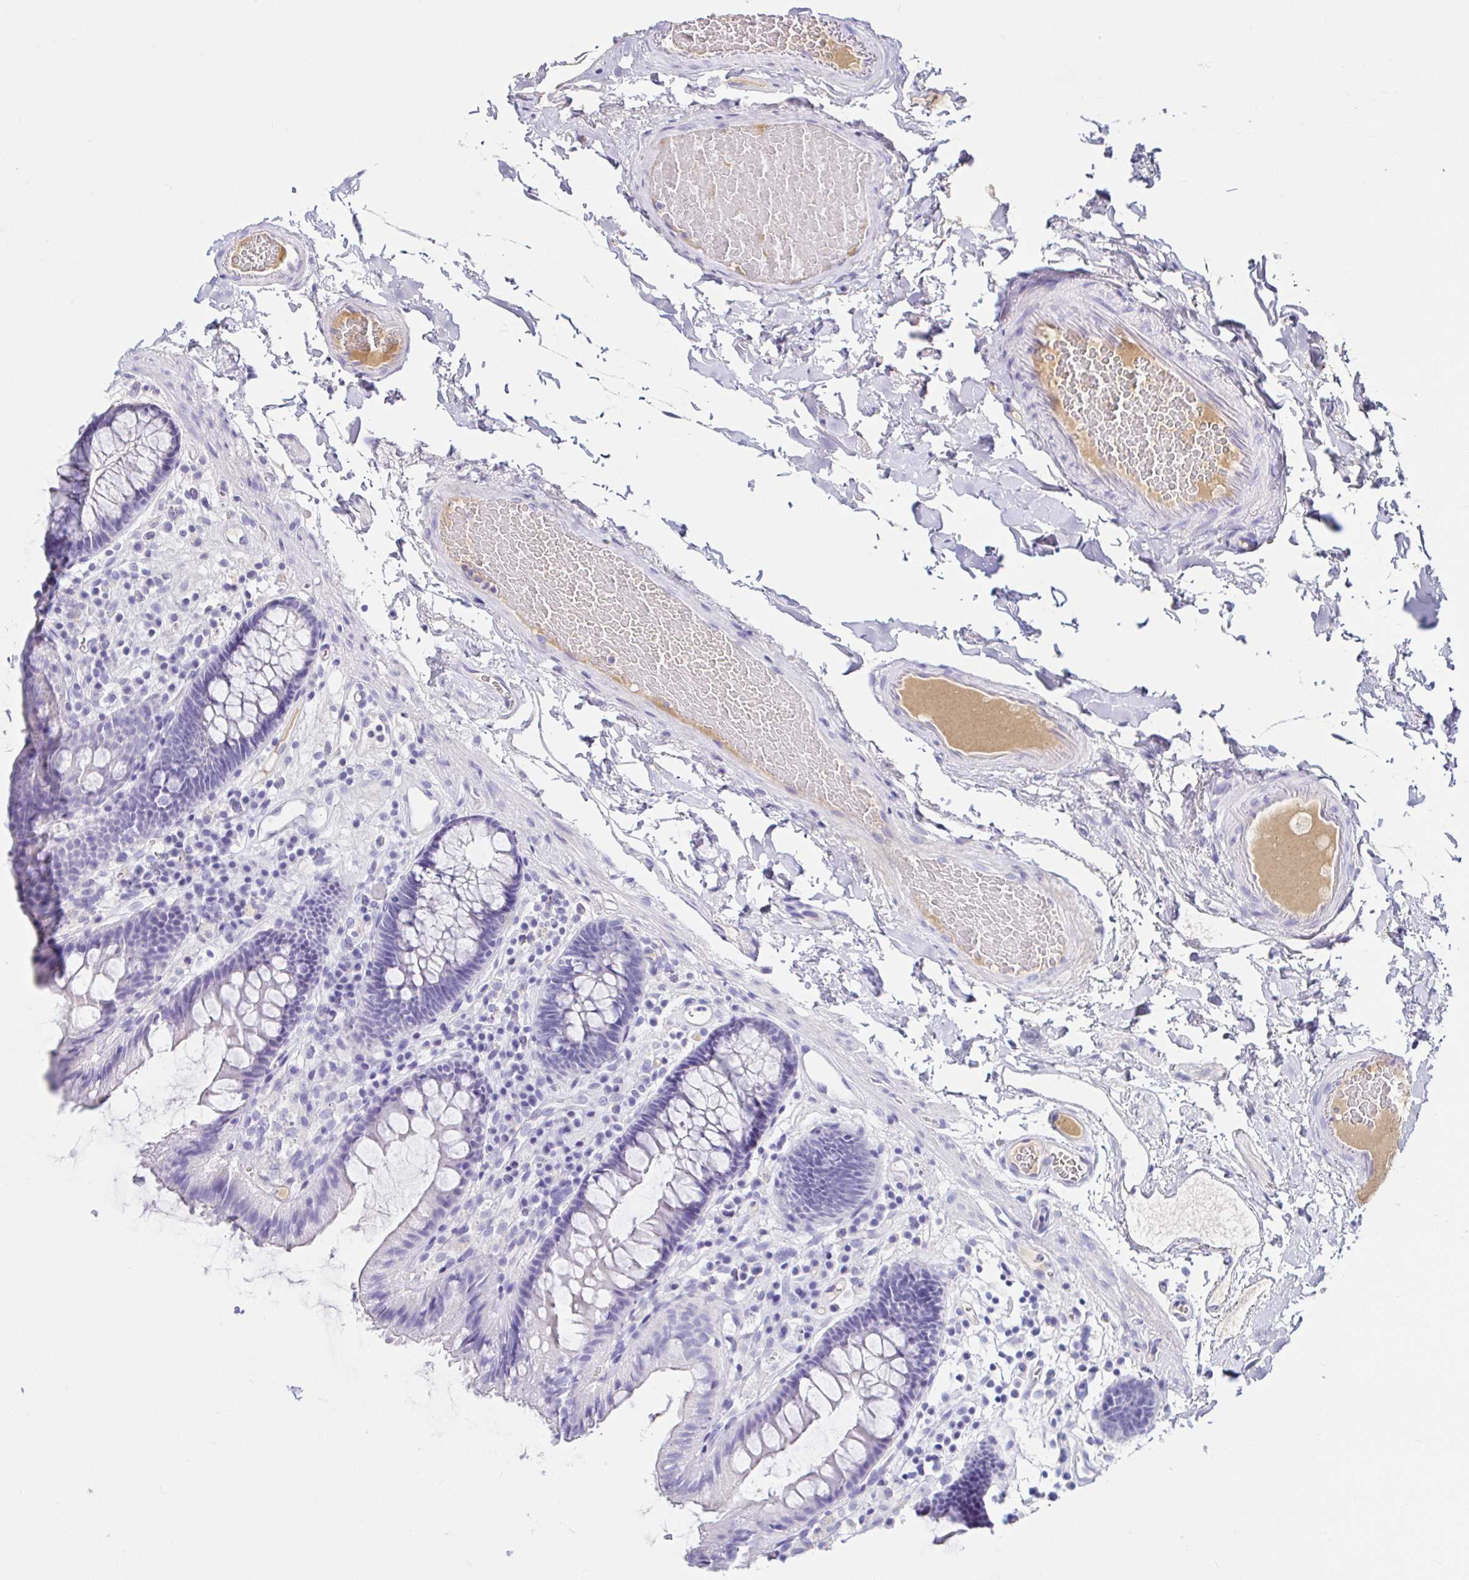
{"staining": {"intensity": "negative", "quantity": "none", "location": "none"}, "tissue": "colon", "cell_type": "Endothelial cells", "image_type": "normal", "snomed": [{"axis": "morphology", "description": "Normal tissue, NOS"}, {"axis": "topography", "description": "Colon"}], "caption": "Endothelial cells show no significant expression in normal colon.", "gene": "SAA2", "patient": {"sex": "male", "age": 84}}